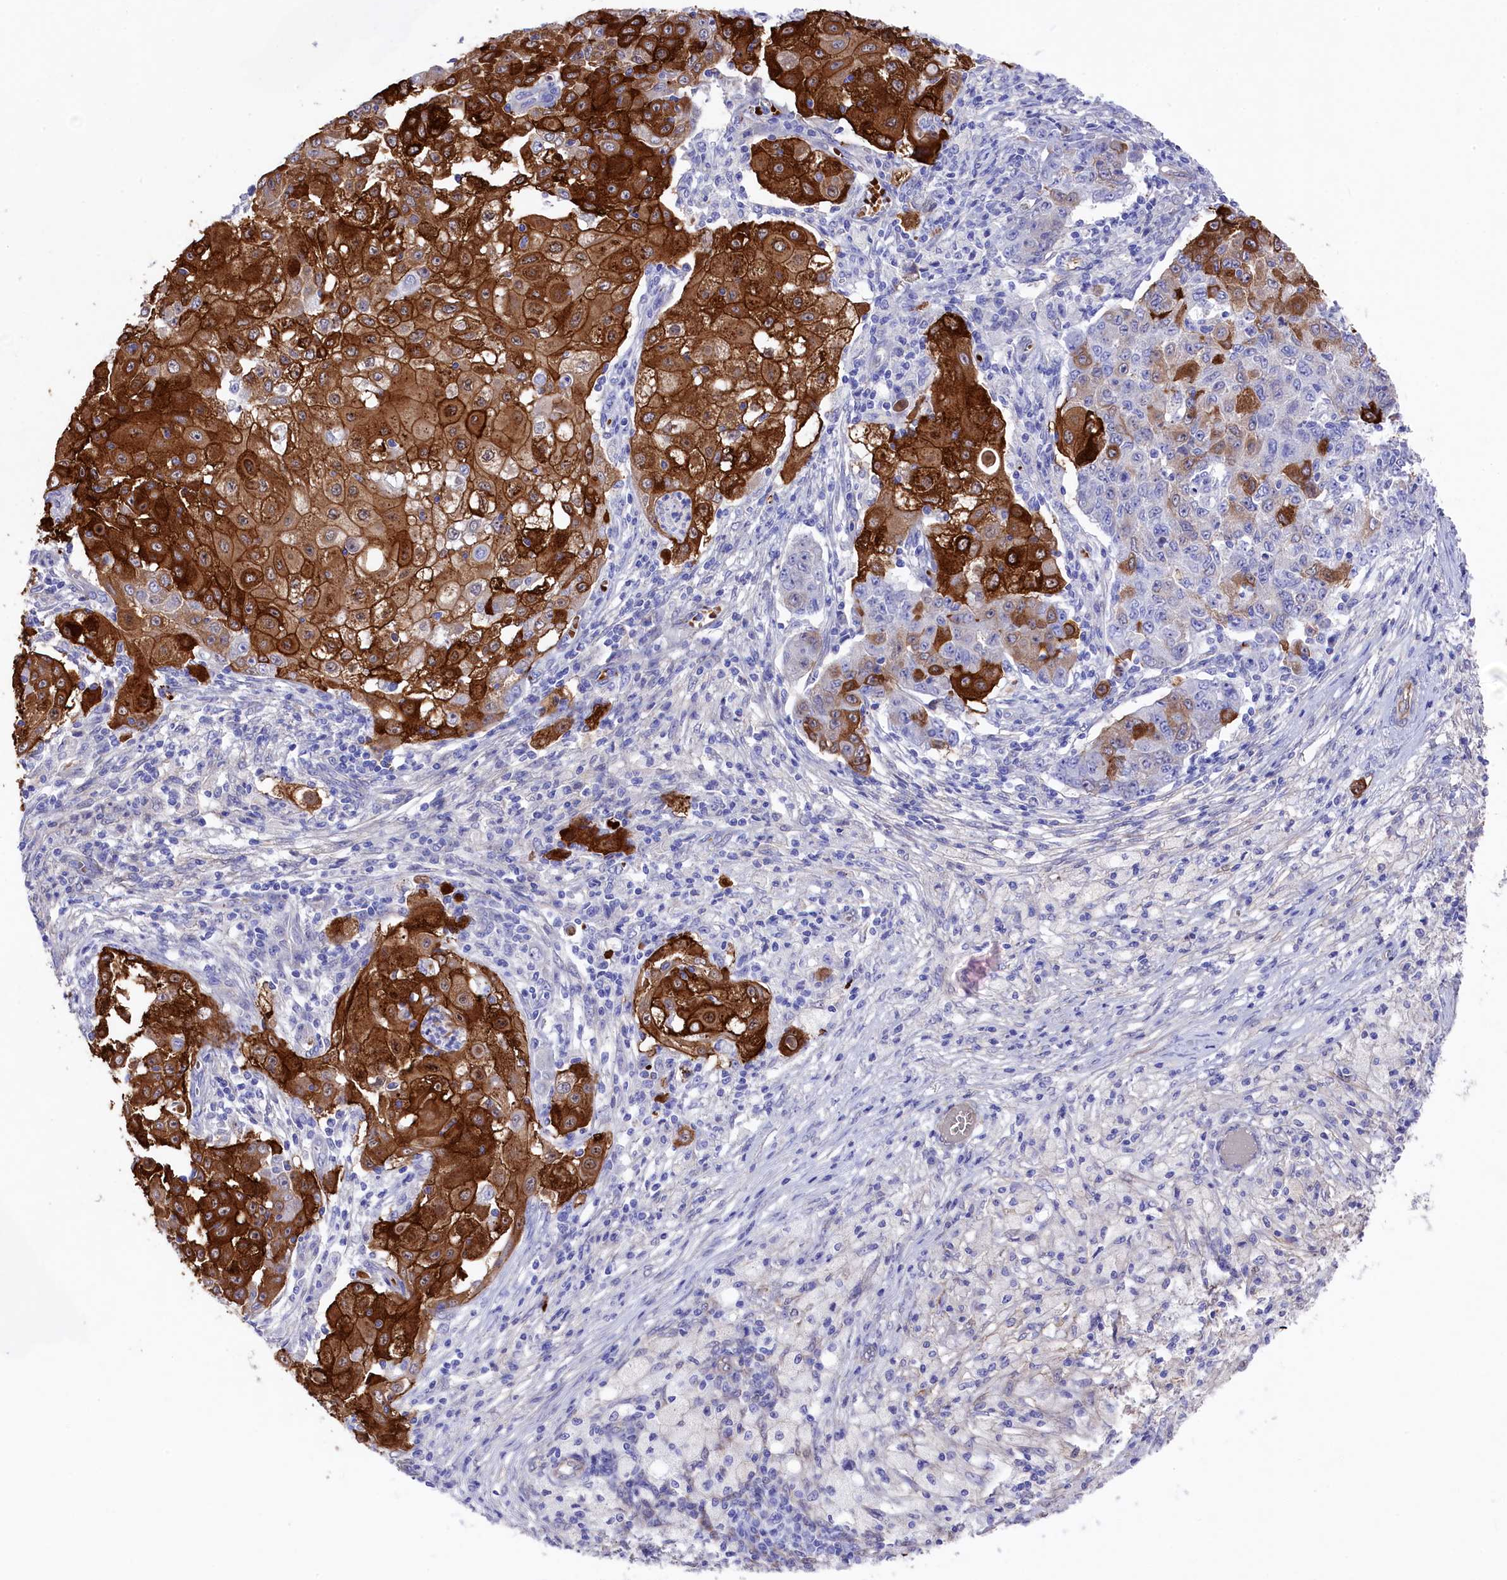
{"staining": {"intensity": "strong", "quantity": "25%-75%", "location": "cytoplasmic/membranous,nuclear"}, "tissue": "ovarian cancer", "cell_type": "Tumor cells", "image_type": "cancer", "snomed": [{"axis": "morphology", "description": "Carcinoma, endometroid"}, {"axis": "topography", "description": "Ovary"}], "caption": "Protein analysis of ovarian cancer (endometroid carcinoma) tissue demonstrates strong cytoplasmic/membranous and nuclear expression in about 25%-75% of tumor cells.", "gene": "LHFPL4", "patient": {"sex": "female", "age": 42}}